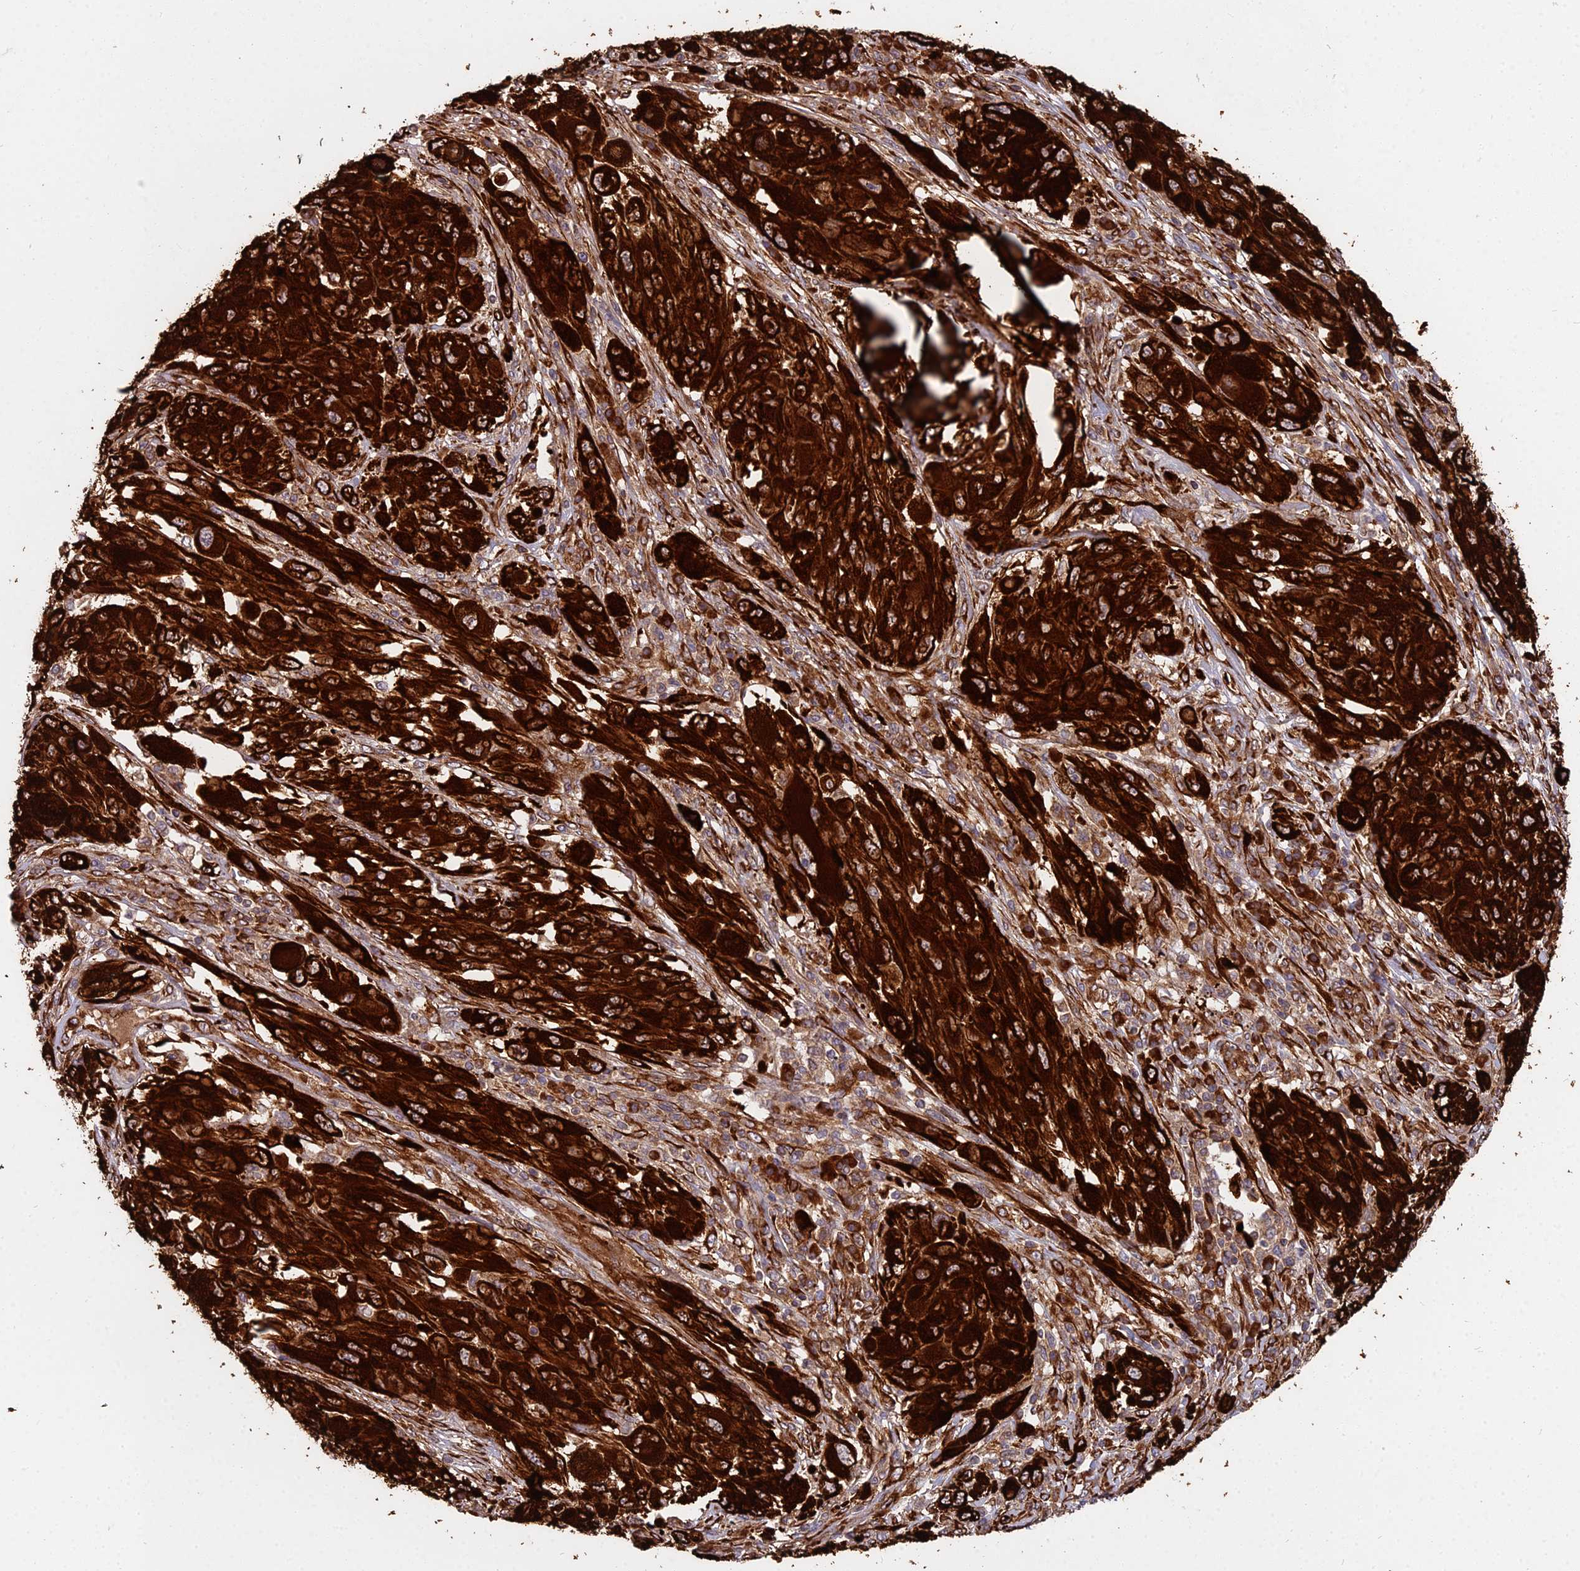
{"staining": {"intensity": "strong", "quantity": ">75%", "location": "cytoplasmic/membranous"}, "tissue": "melanoma", "cell_type": "Tumor cells", "image_type": "cancer", "snomed": [{"axis": "morphology", "description": "Malignant melanoma, NOS"}, {"axis": "topography", "description": "Skin"}], "caption": "Melanoma stained with a protein marker reveals strong staining in tumor cells.", "gene": "NDUFAF7", "patient": {"sex": "female", "age": 91}}